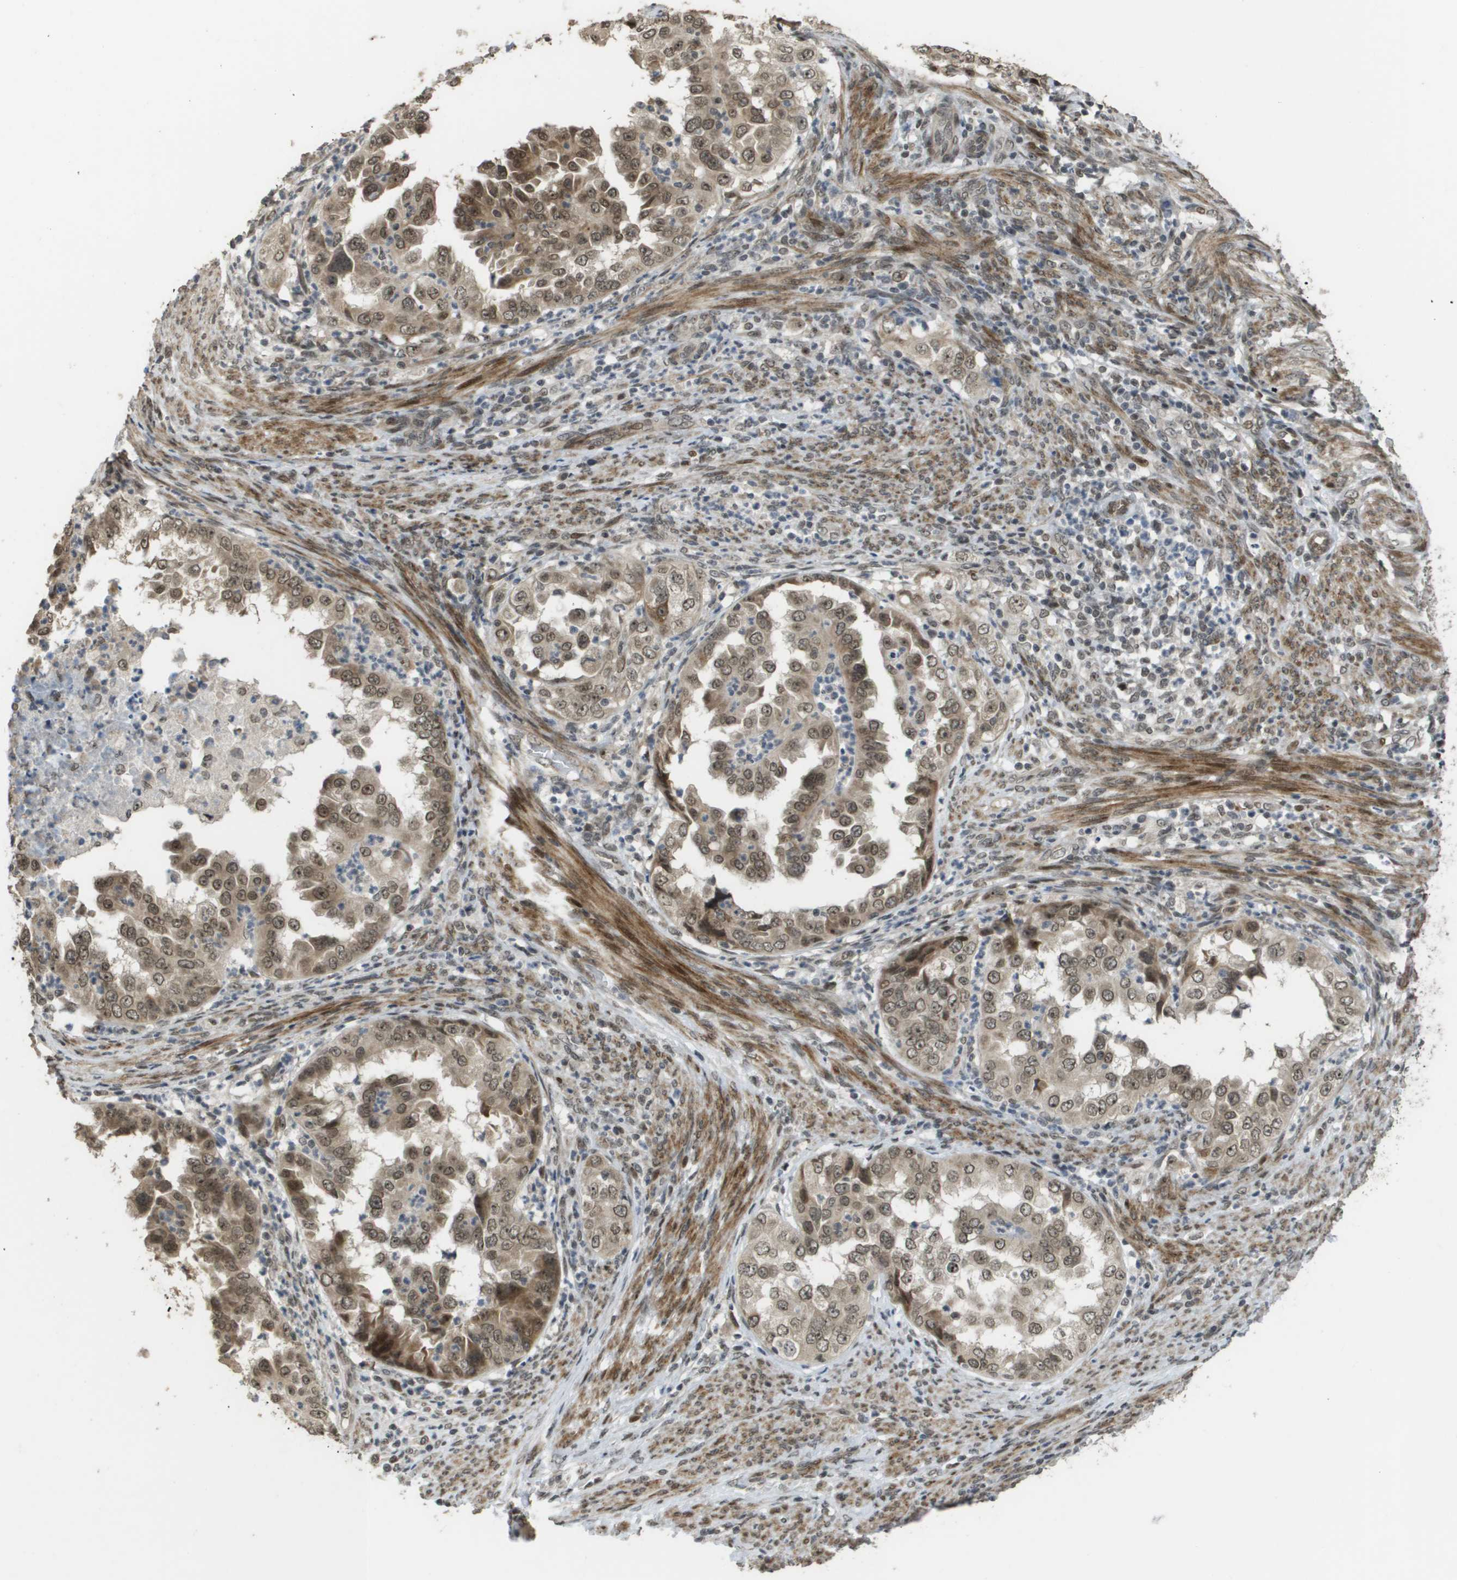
{"staining": {"intensity": "moderate", "quantity": ">75%", "location": "cytoplasmic/membranous,nuclear"}, "tissue": "endometrial cancer", "cell_type": "Tumor cells", "image_type": "cancer", "snomed": [{"axis": "morphology", "description": "Adenocarcinoma, NOS"}, {"axis": "topography", "description": "Endometrium"}], "caption": "Immunohistochemical staining of human endometrial adenocarcinoma shows medium levels of moderate cytoplasmic/membranous and nuclear protein staining in about >75% of tumor cells.", "gene": "KAT5", "patient": {"sex": "female", "age": 85}}